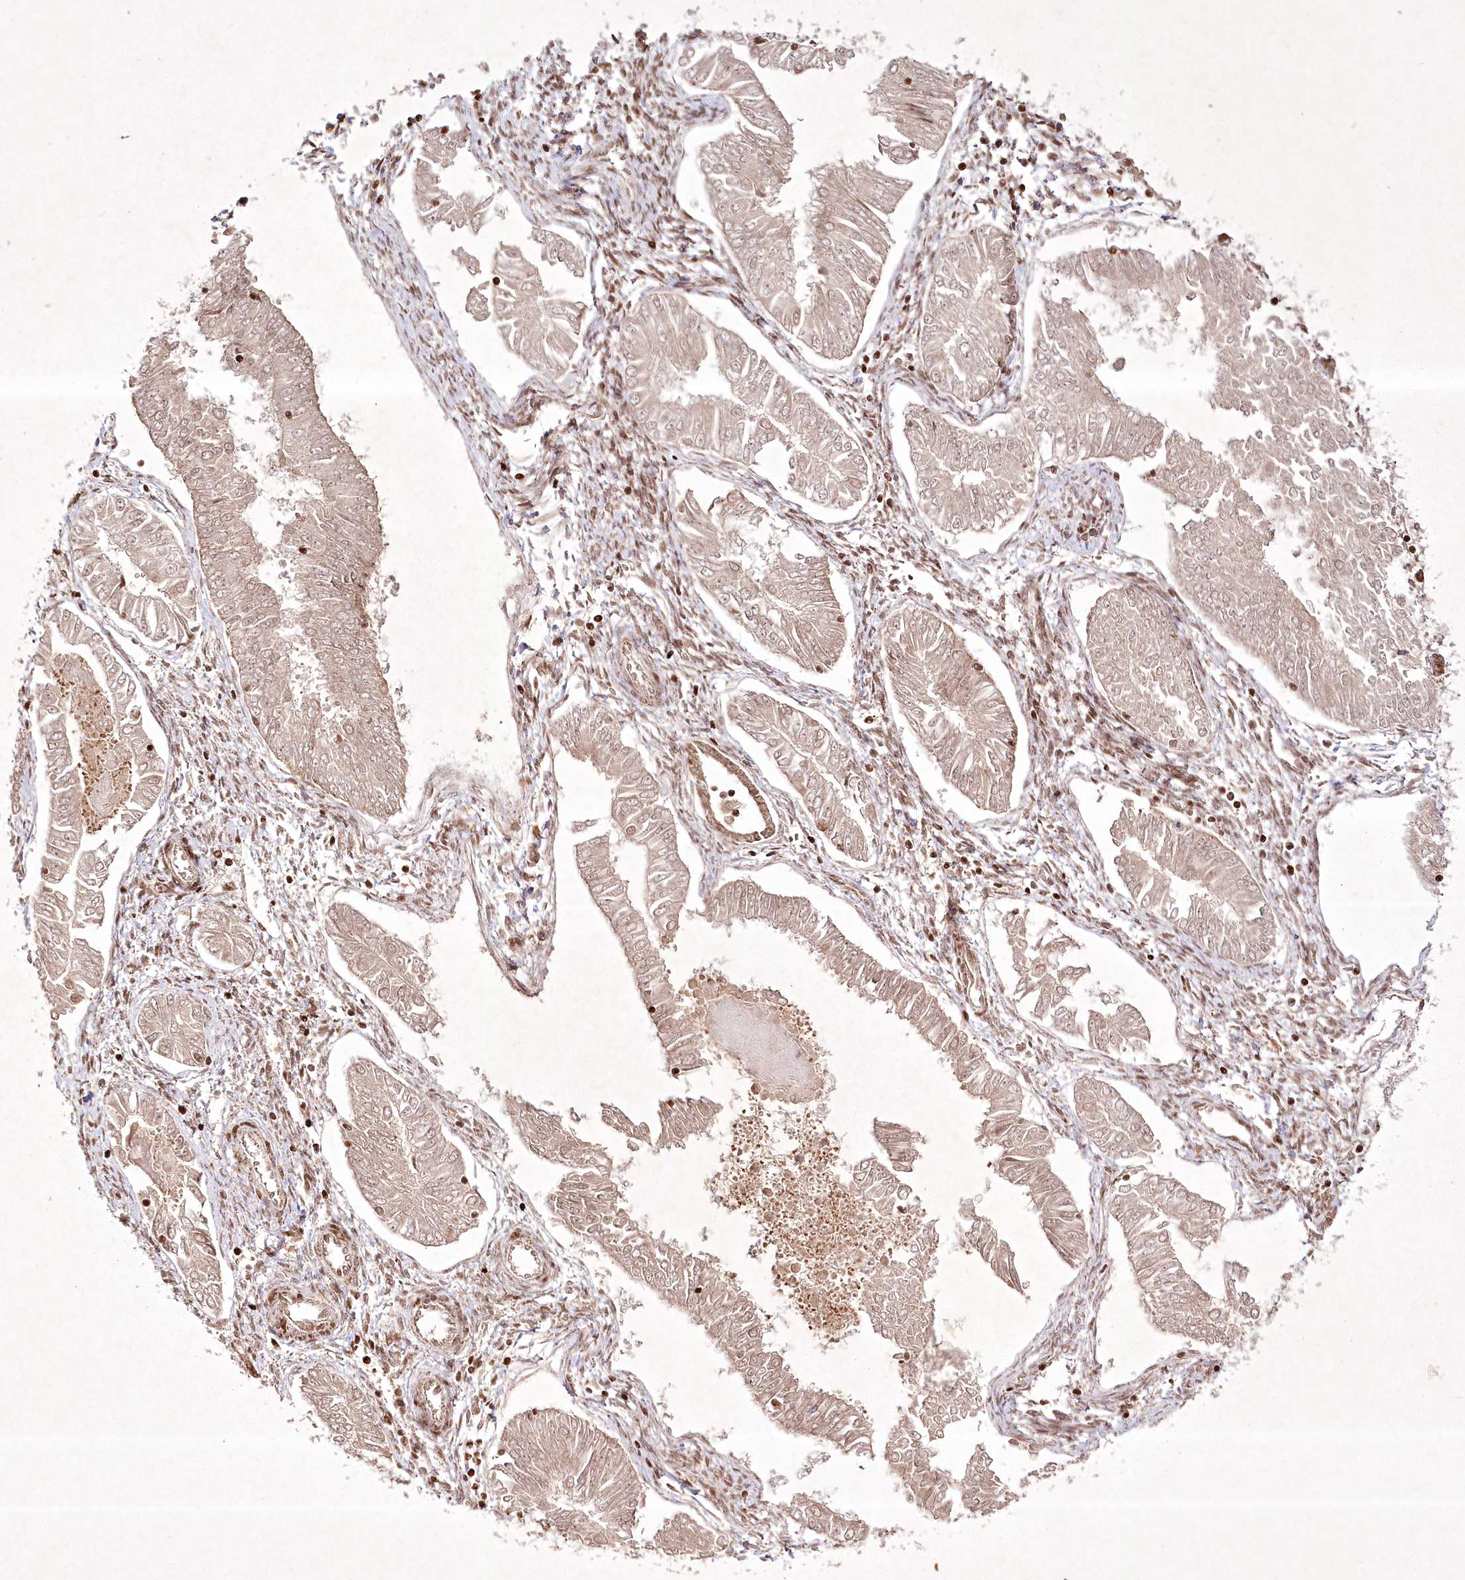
{"staining": {"intensity": "weak", "quantity": ">75%", "location": "cytoplasmic/membranous"}, "tissue": "endometrial cancer", "cell_type": "Tumor cells", "image_type": "cancer", "snomed": [{"axis": "morphology", "description": "Adenocarcinoma, NOS"}, {"axis": "topography", "description": "Endometrium"}], "caption": "Endometrial cancer (adenocarcinoma) was stained to show a protein in brown. There is low levels of weak cytoplasmic/membranous positivity in approximately >75% of tumor cells.", "gene": "CARM1", "patient": {"sex": "female", "age": 53}}